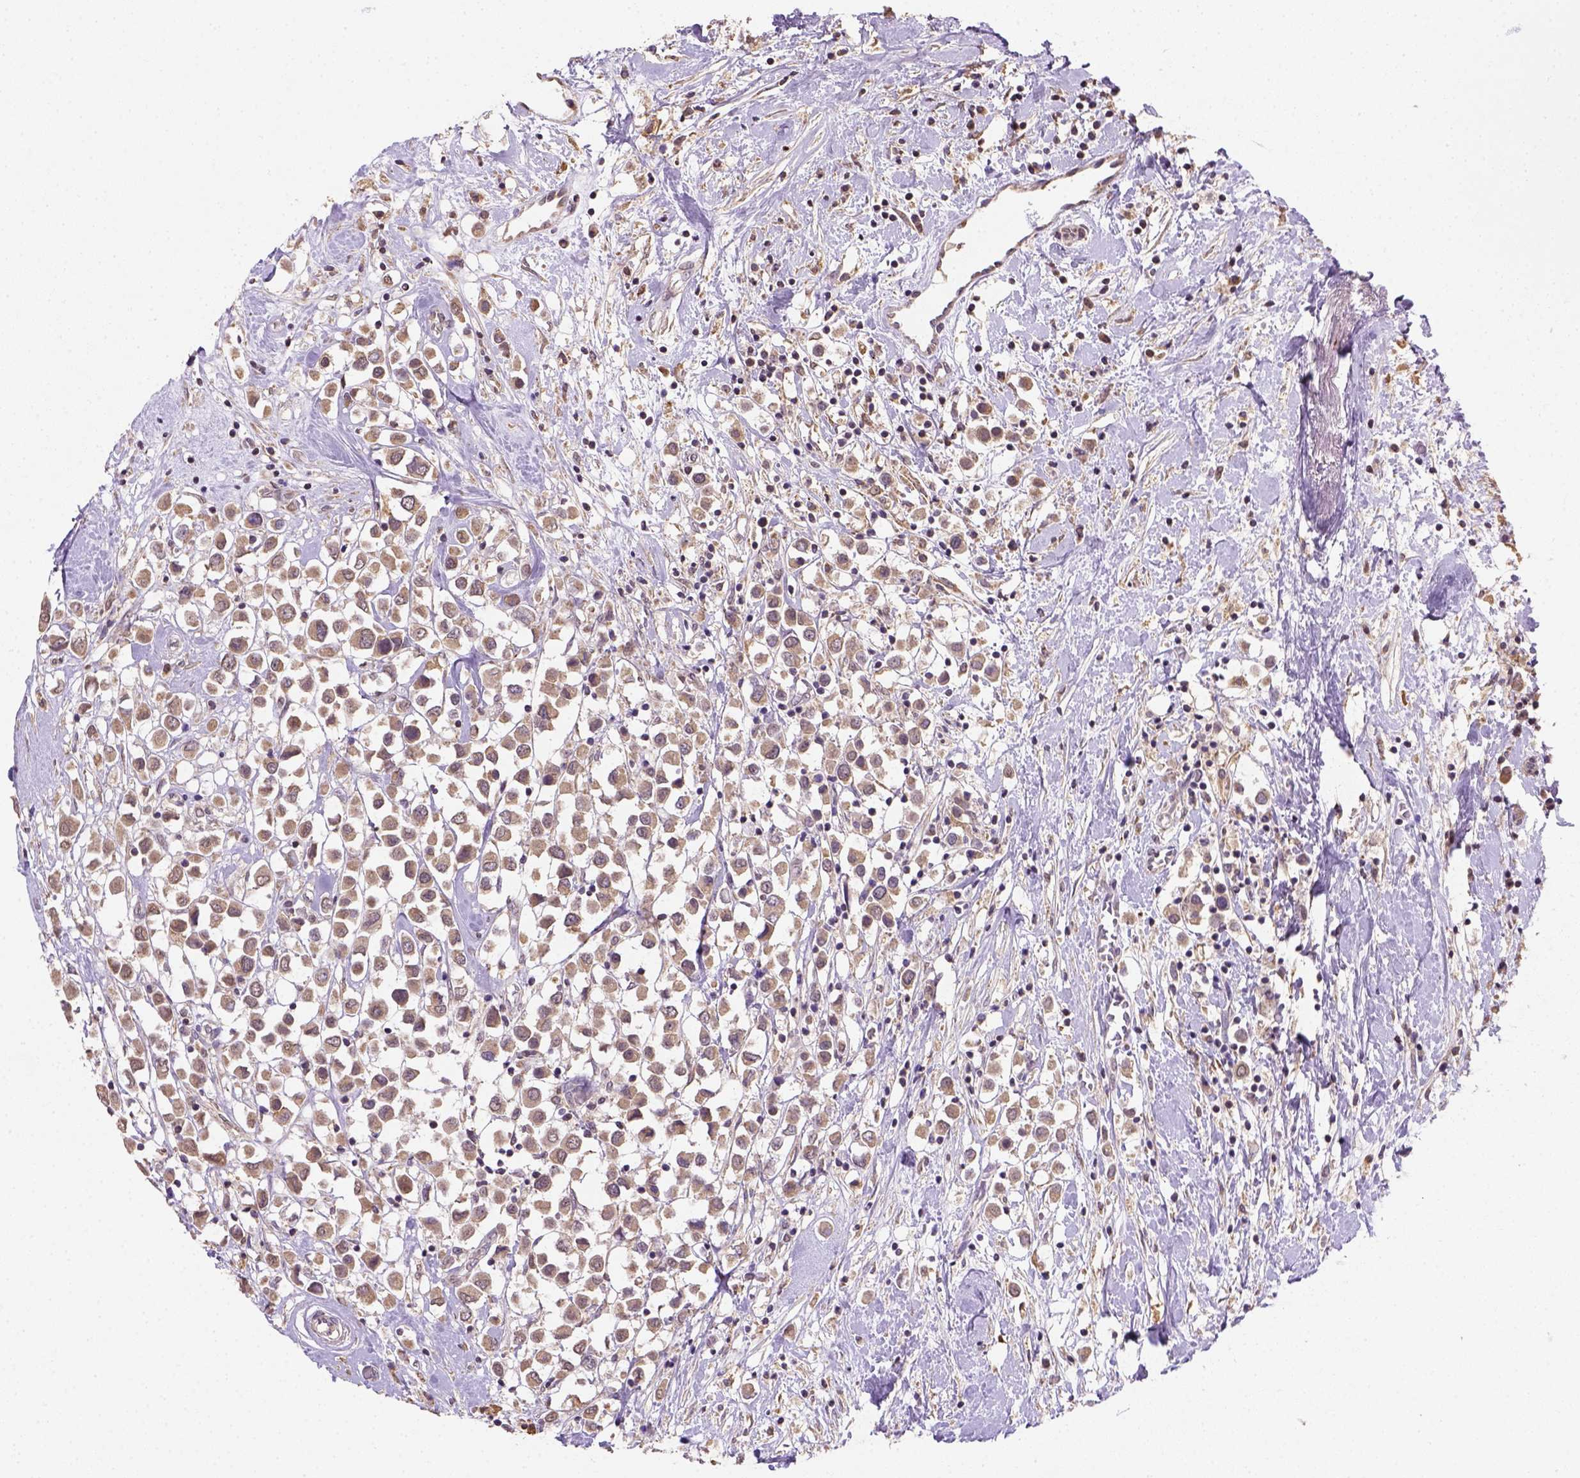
{"staining": {"intensity": "moderate", "quantity": ">75%", "location": "cytoplasmic/membranous"}, "tissue": "breast cancer", "cell_type": "Tumor cells", "image_type": "cancer", "snomed": [{"axis": "morphology", "description": "Duct carcinoma"}, {"axis": "topography", "description": "Breast"}], "caption": "Moderate cytoplasmic/membranous expression is appreciated in about >75% of tumor cells in breast cancer (infiltrating ductal carcinoma).", "gene": "NUDT10", "patient": {"sex": "female", "age": 61}}